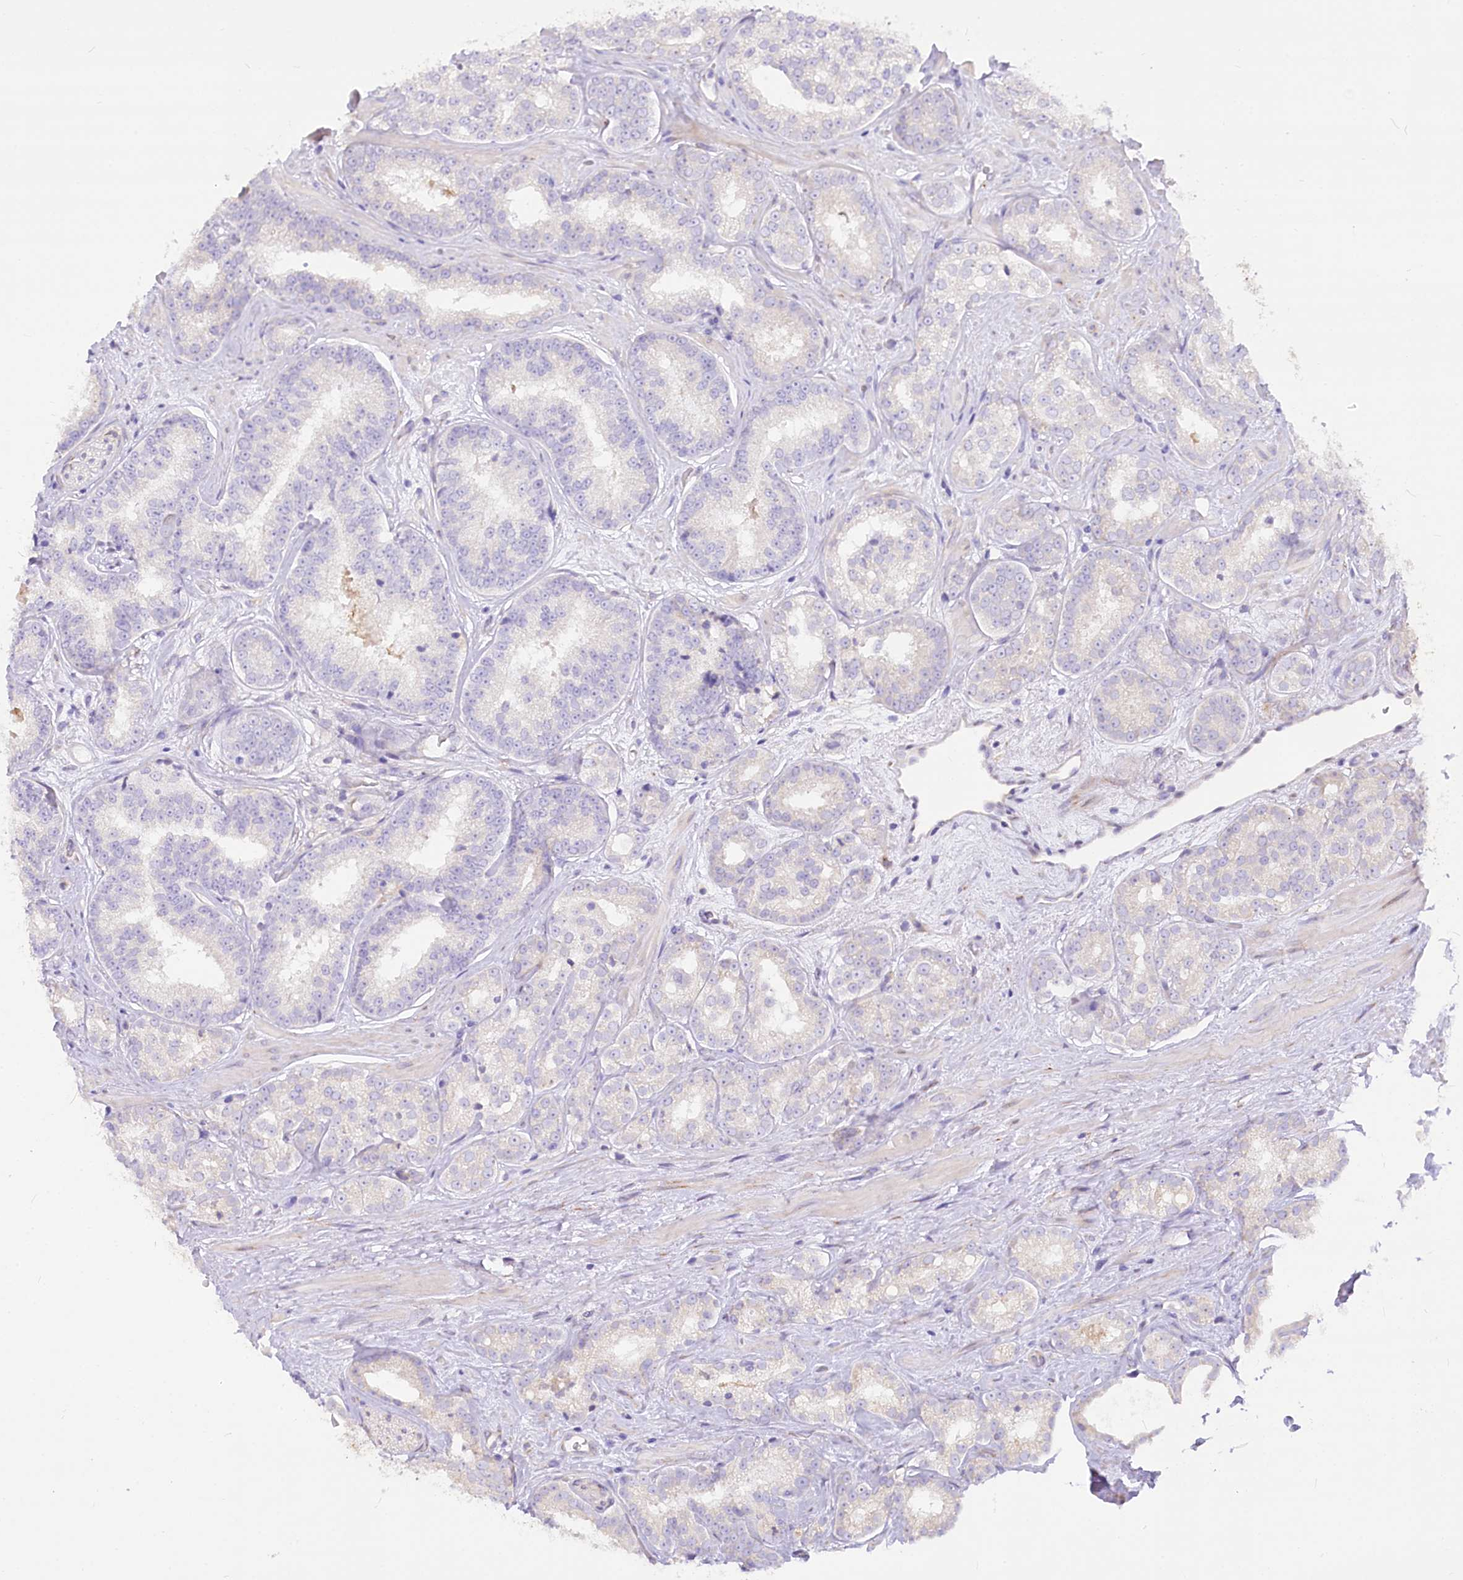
{"staining": {"intensity": "negative", "quantity": "none", "location": "none"}, "tissue": "prostate cancer", "cell_type": "Tumor cells", "image_type": "cancer", "snomed": [{"axis": "morphology", "description": "Normal tissue, NOS"}, {"axis": "morphology", "description": "Adenocarcinoma, High grade"}, {"axis": "topography", "description": "Prostate"}], "caption": "Prostate cancer stained for a protein using immunohistochemistry shows no expression tumor cells.", "gene": "STT3B", "patient": {"sex": "male", "age": 83}}